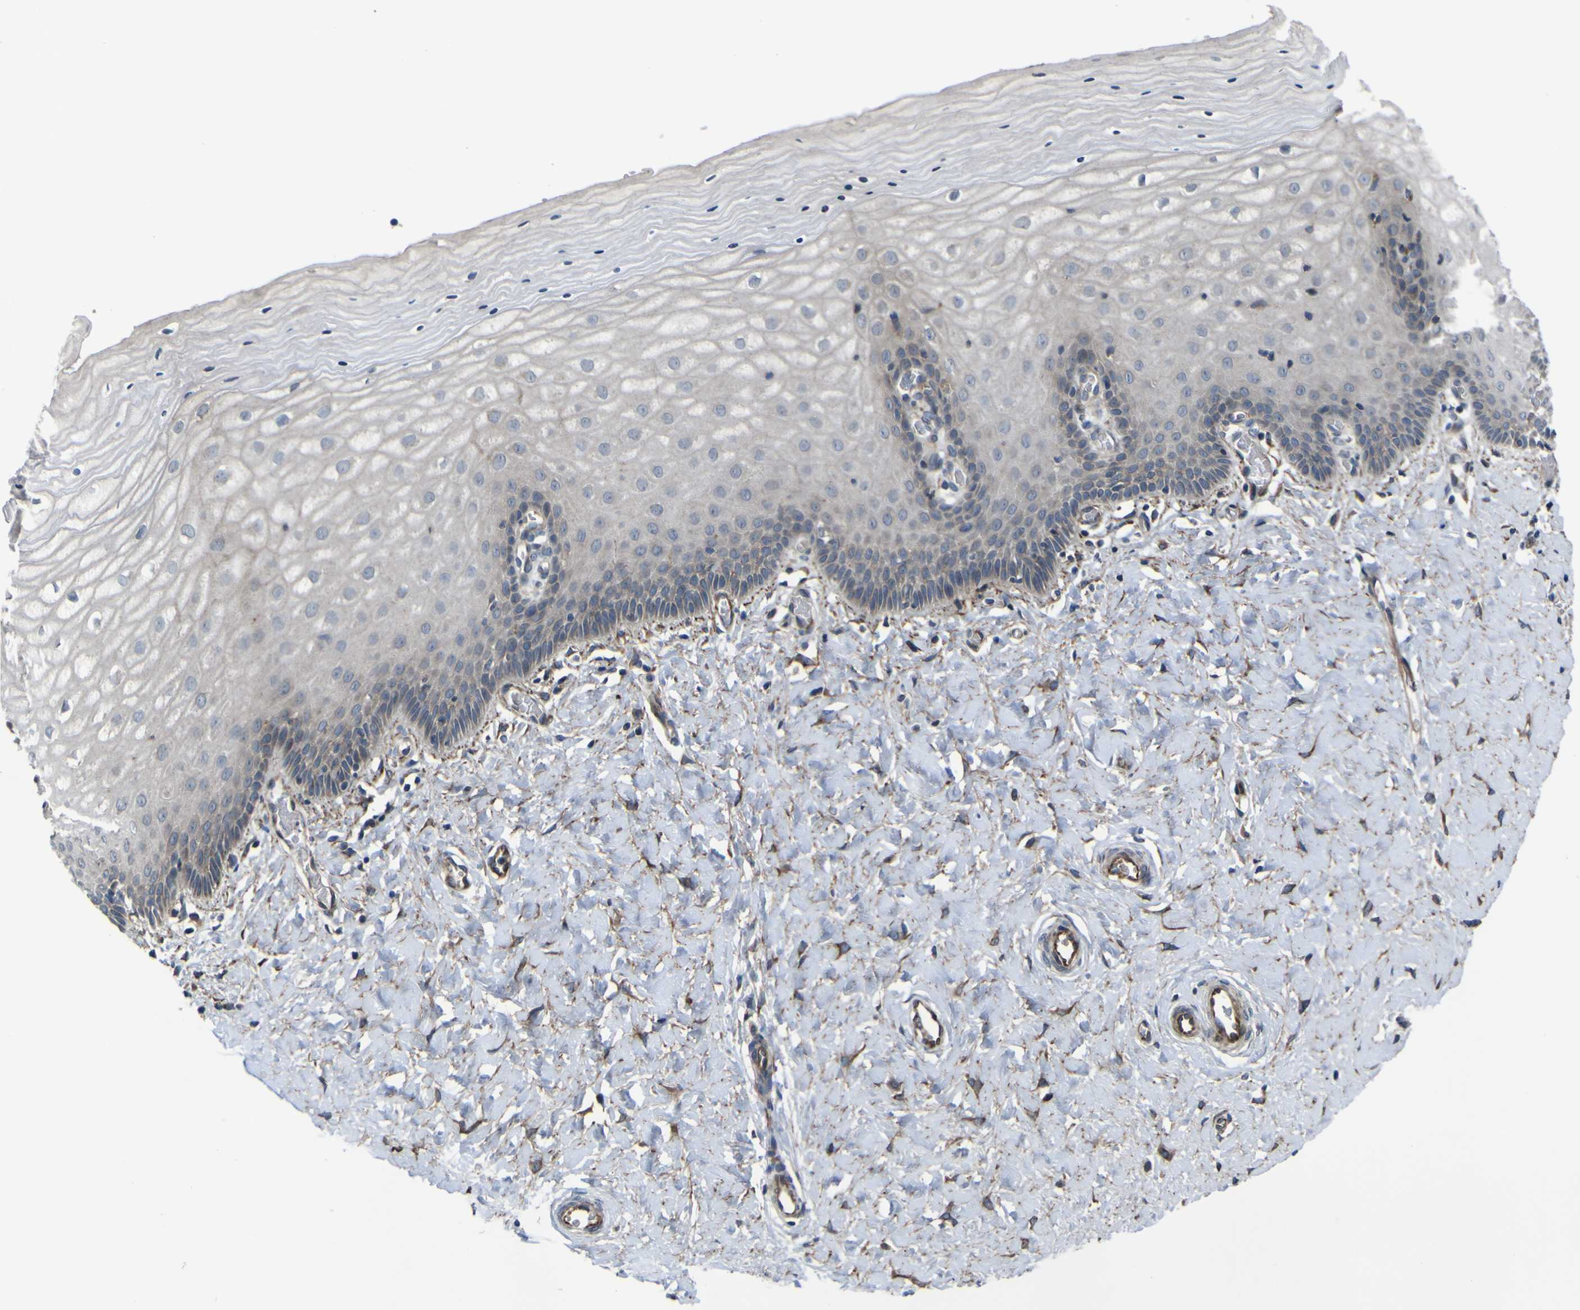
{"staining": {"intensity": "moderate", "quantity": ">75%", "location": "cytoplasmic/membranous"}, "tissue": "cervix", "cell_type": "Glandular cells", "image_type": "normal", "snomed": [{"axis": "morphology", "description": "Normal tissue, NOS"}, {"axis": "topography", "description": "Cervix"}], "caption": "Immunohistochemistry (IHC) histopathology image of unremarkable human cervix stained for a protein (brown), which shows medium levels of moderate cytoplasmic/membranous expression in about >75% of glandular cells.", "gene": "GPLD1", "patient": {"sex": "female", "age": 55}}